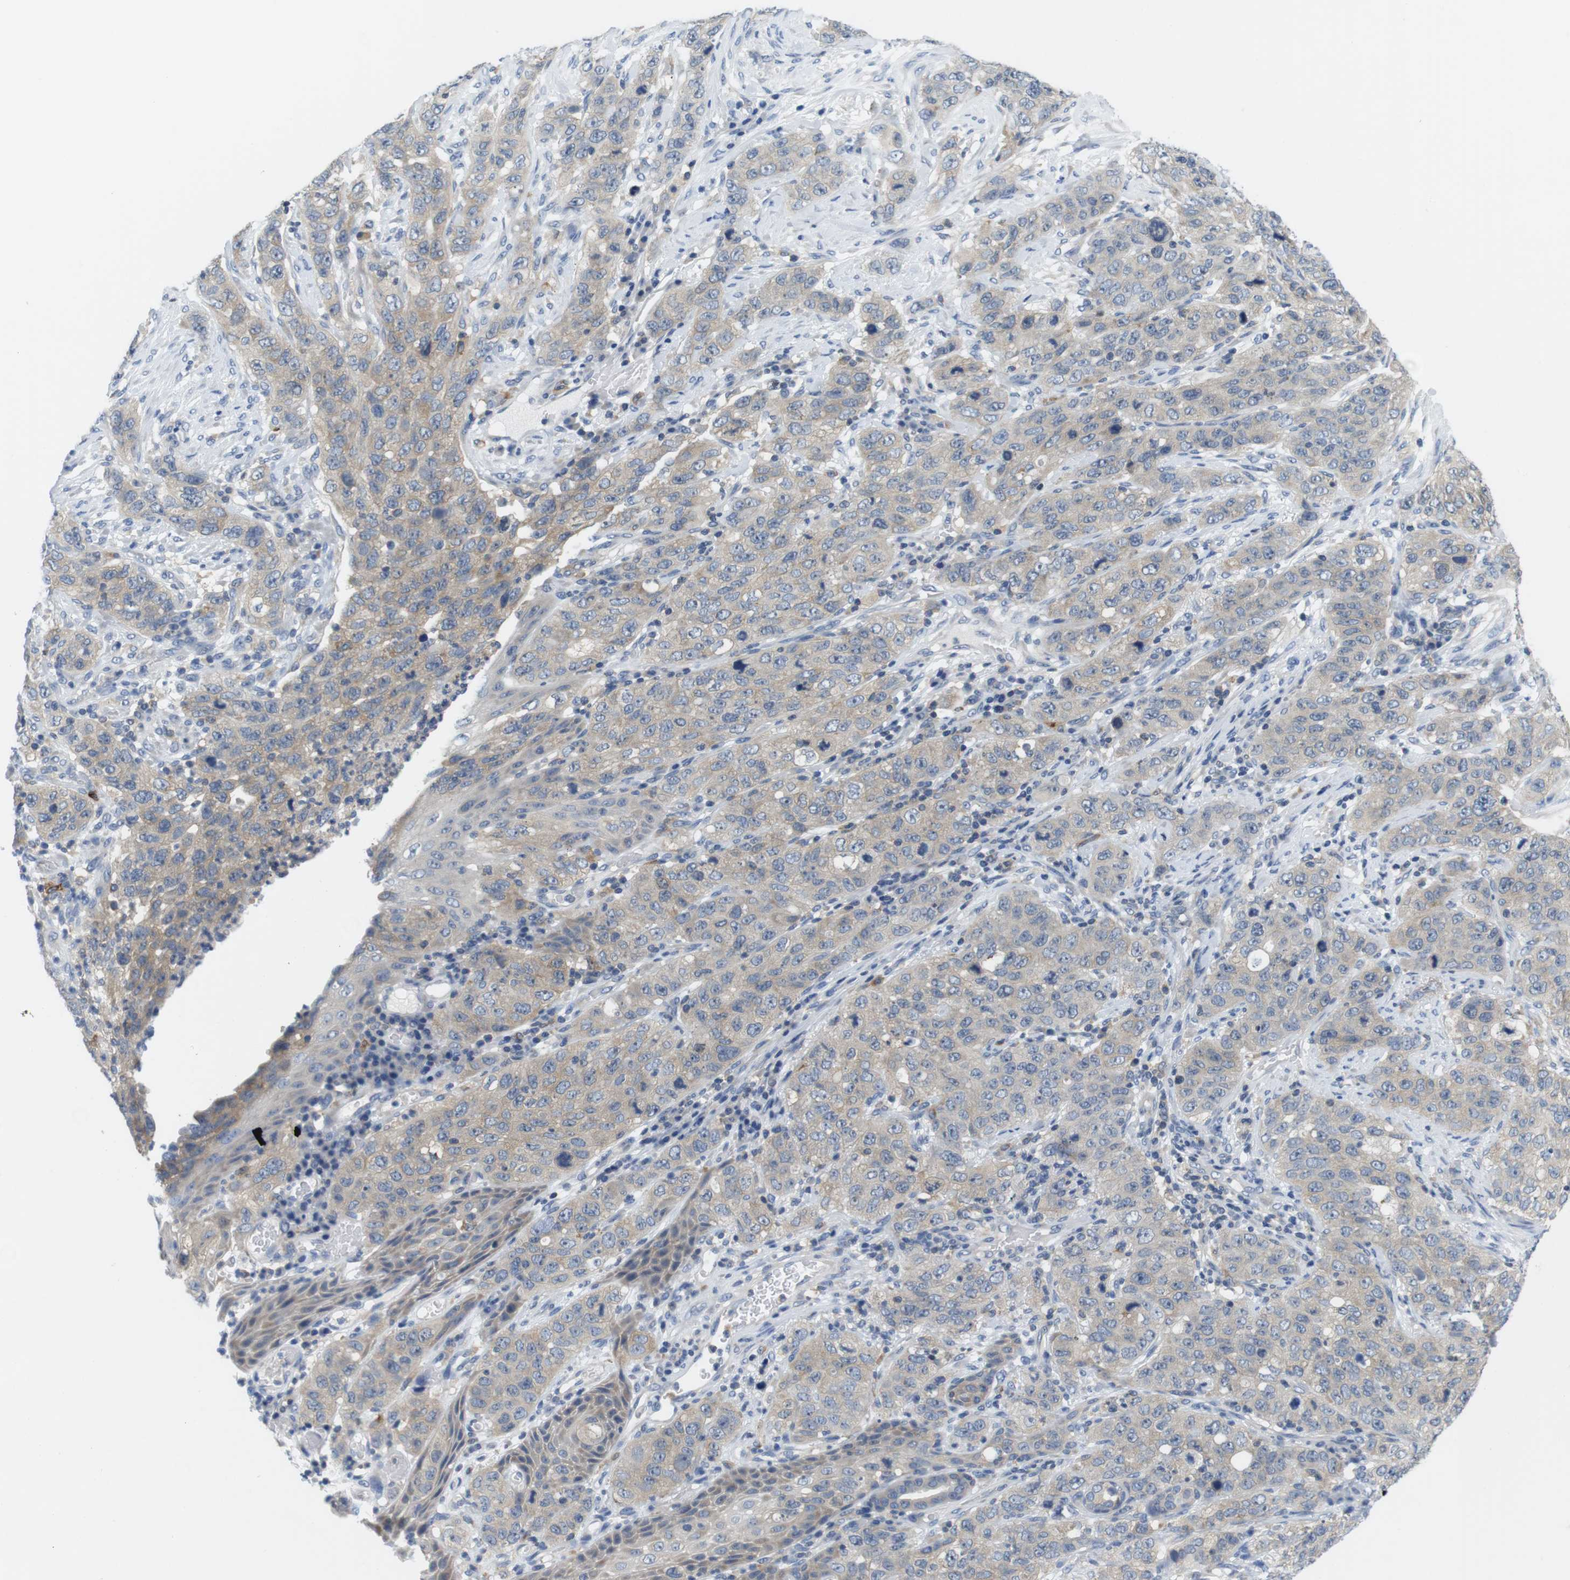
{"staining": {"intensity": "weak", "quantity": ">75%", "location": "cytoplasmic/membranous"}, "tissue": "stomach cancer", "cell_type": "Tumor cells", "image_type": "cancer", "snomed": [{"axis": "morphology", "description": "Adenocarcinoma, NOS"}, {"axis": "topography", "description": "Stomach"}], "caption": "Weak cytoplasmic/membranous protein staining is identified in approximately >75% of tumor cells in stomach cancer.", "gene": "CNGA2", "patient": {"sex": "male", "age": 48}}